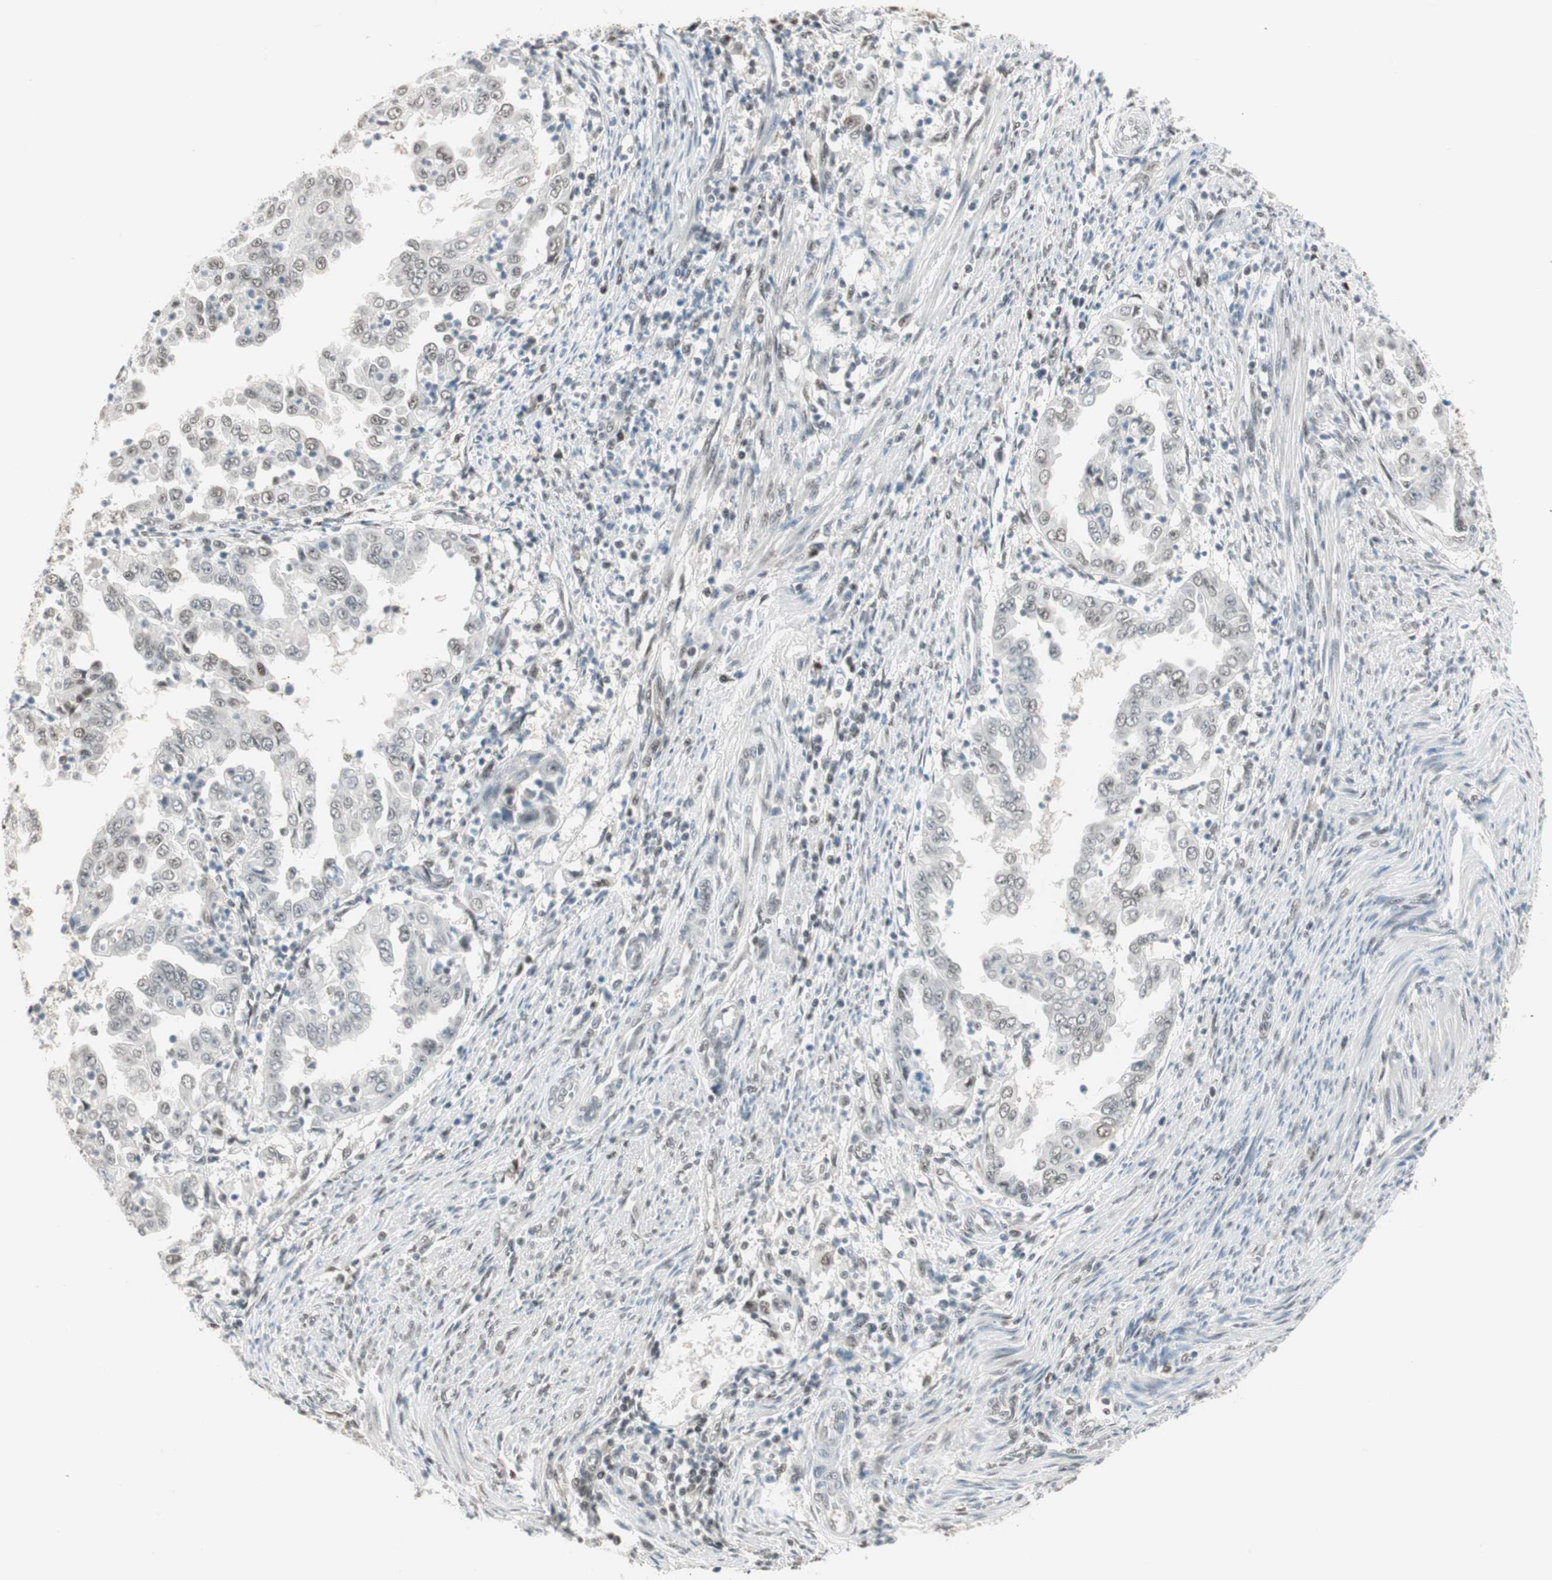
{"staining": {"intensity": "moderate", "quantity": "<25%", "location": "nuclear"}, "tissue": "endometrial cancer", "cell_type": "Tumor cells", "image_type": "cancer", "snomed": [{"axis": "morphology", "description": "Adenocarcinoma, NOS"}, {"axis": "topography", "description": "Endometrium"}], "caption": "Adenocarcinoma (endometrial) was stained to show a protein in brown. There is low levels of moderate nuclear staining in about <25% of tumor cells.", "gene": "LONP2", "patient": {"sex": "female", "age": 85}}